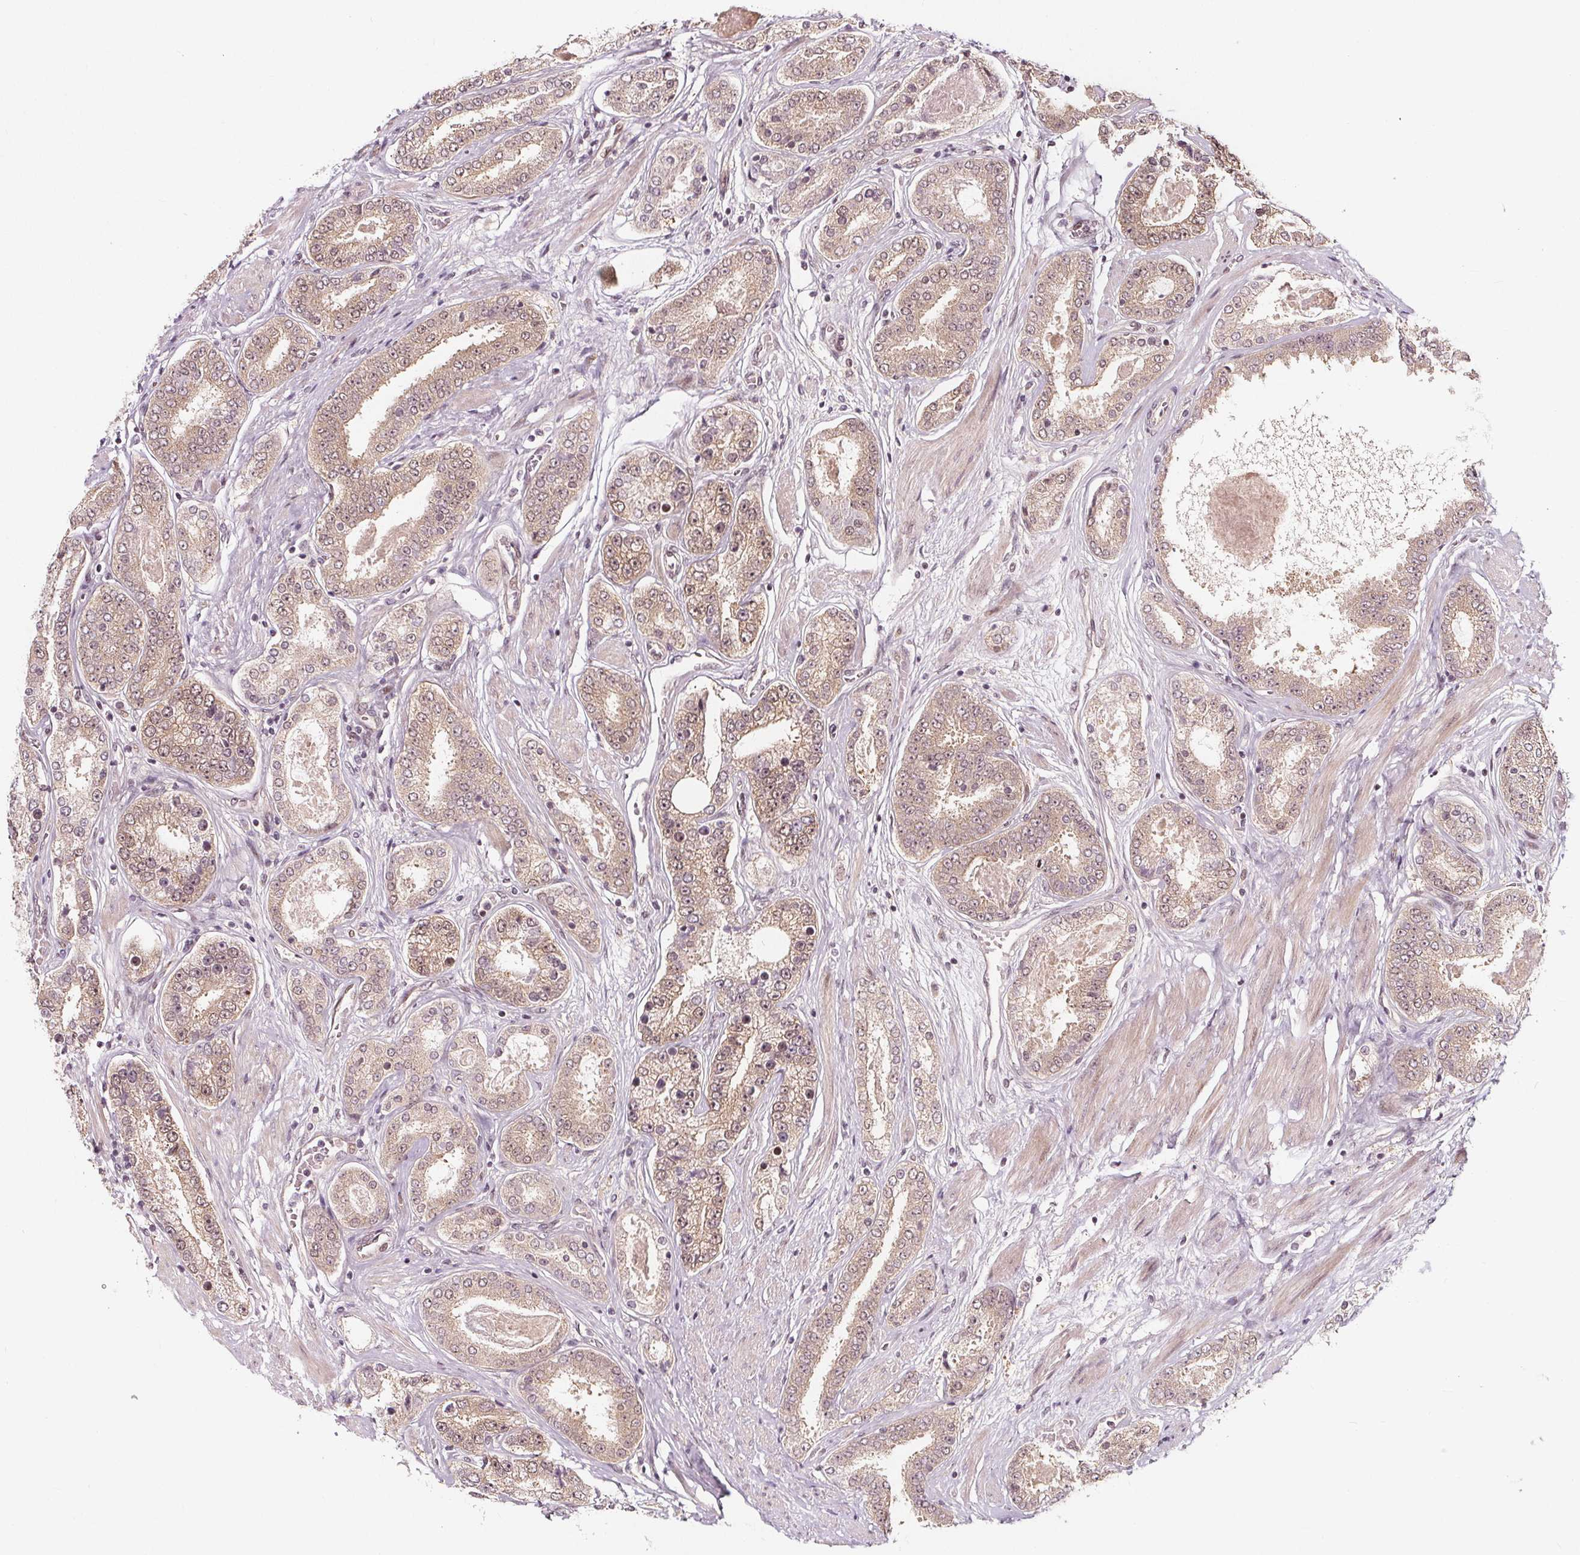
{"staining": {"intensity": "weak", "quantity": ">75%", "location": "cytoplasmic/membranous,nuclear"}, "tissue": "prostate cancer", "cell_type": "Tumor cells", "image_type": "cancer", "snomed": [{"axis": "morphology", "description": "Adenocarcinoma, High grade"}, {"axis": "topography", "description": "Prostate"}], "caption": "A micrograph showing weak cytoplasmic/membranous and nuclear positivity in about >75% of tumor cells in prostate cancer, as visualized by brown immunohistochemical staining.", "gene": "AKT1S1", "patient": {"sex": "male", "age": 63}}